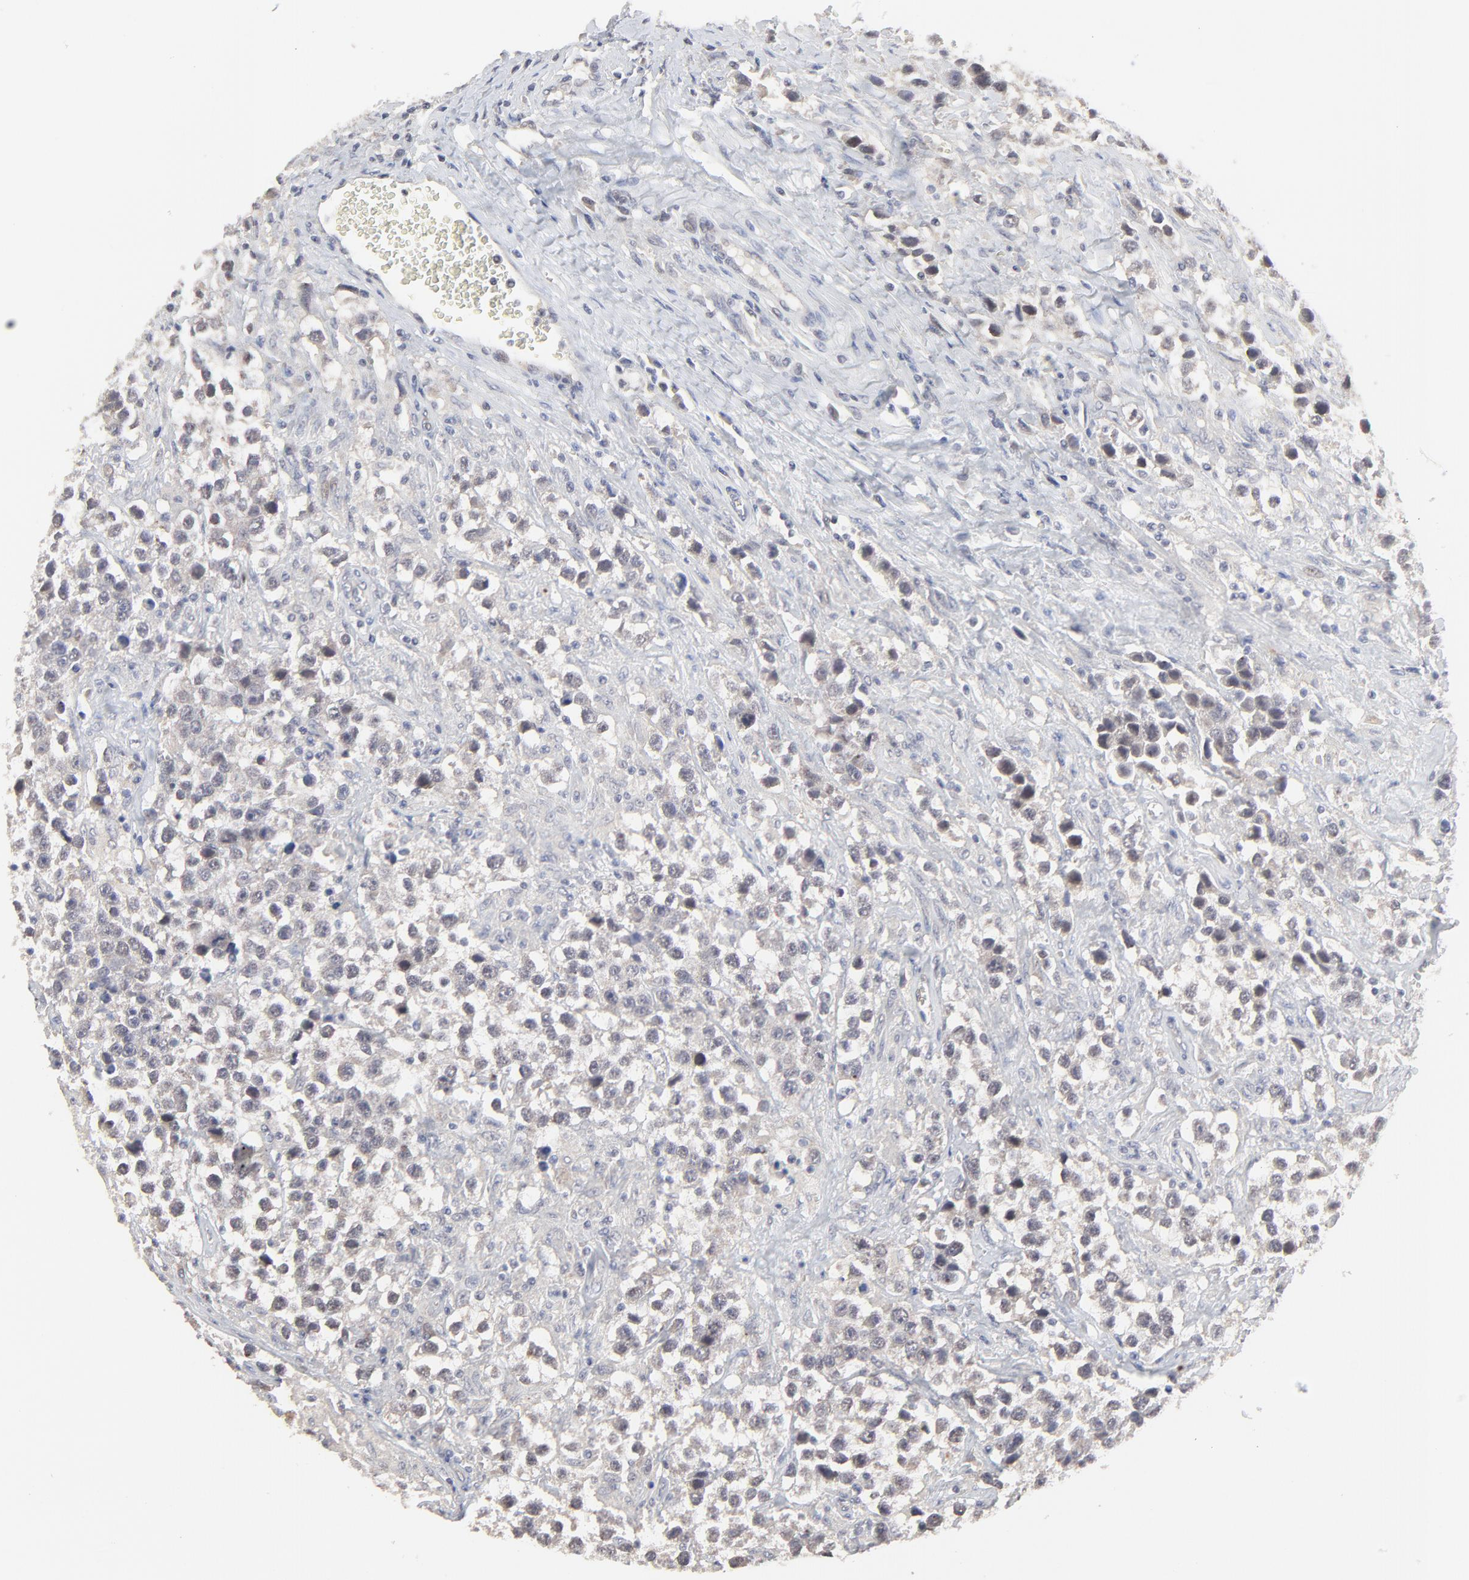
{"staining": {"intensity": "negative", "quantity": "none", "location": "none"}, "tissue": "testis cancer", "cell_type": "Tumor cells", "image_type": "cancer", "snomed": [{"axis": "morphology", "description": "Seminoma, NOS"}, {"axis": "topography", "description": "Testis"}], "caption": "Image shows no protein staining in tumor cells of seminoma (testis) tissue.", "gene": "FAM199X", "patient": {"sex": "male", "age": 43}}